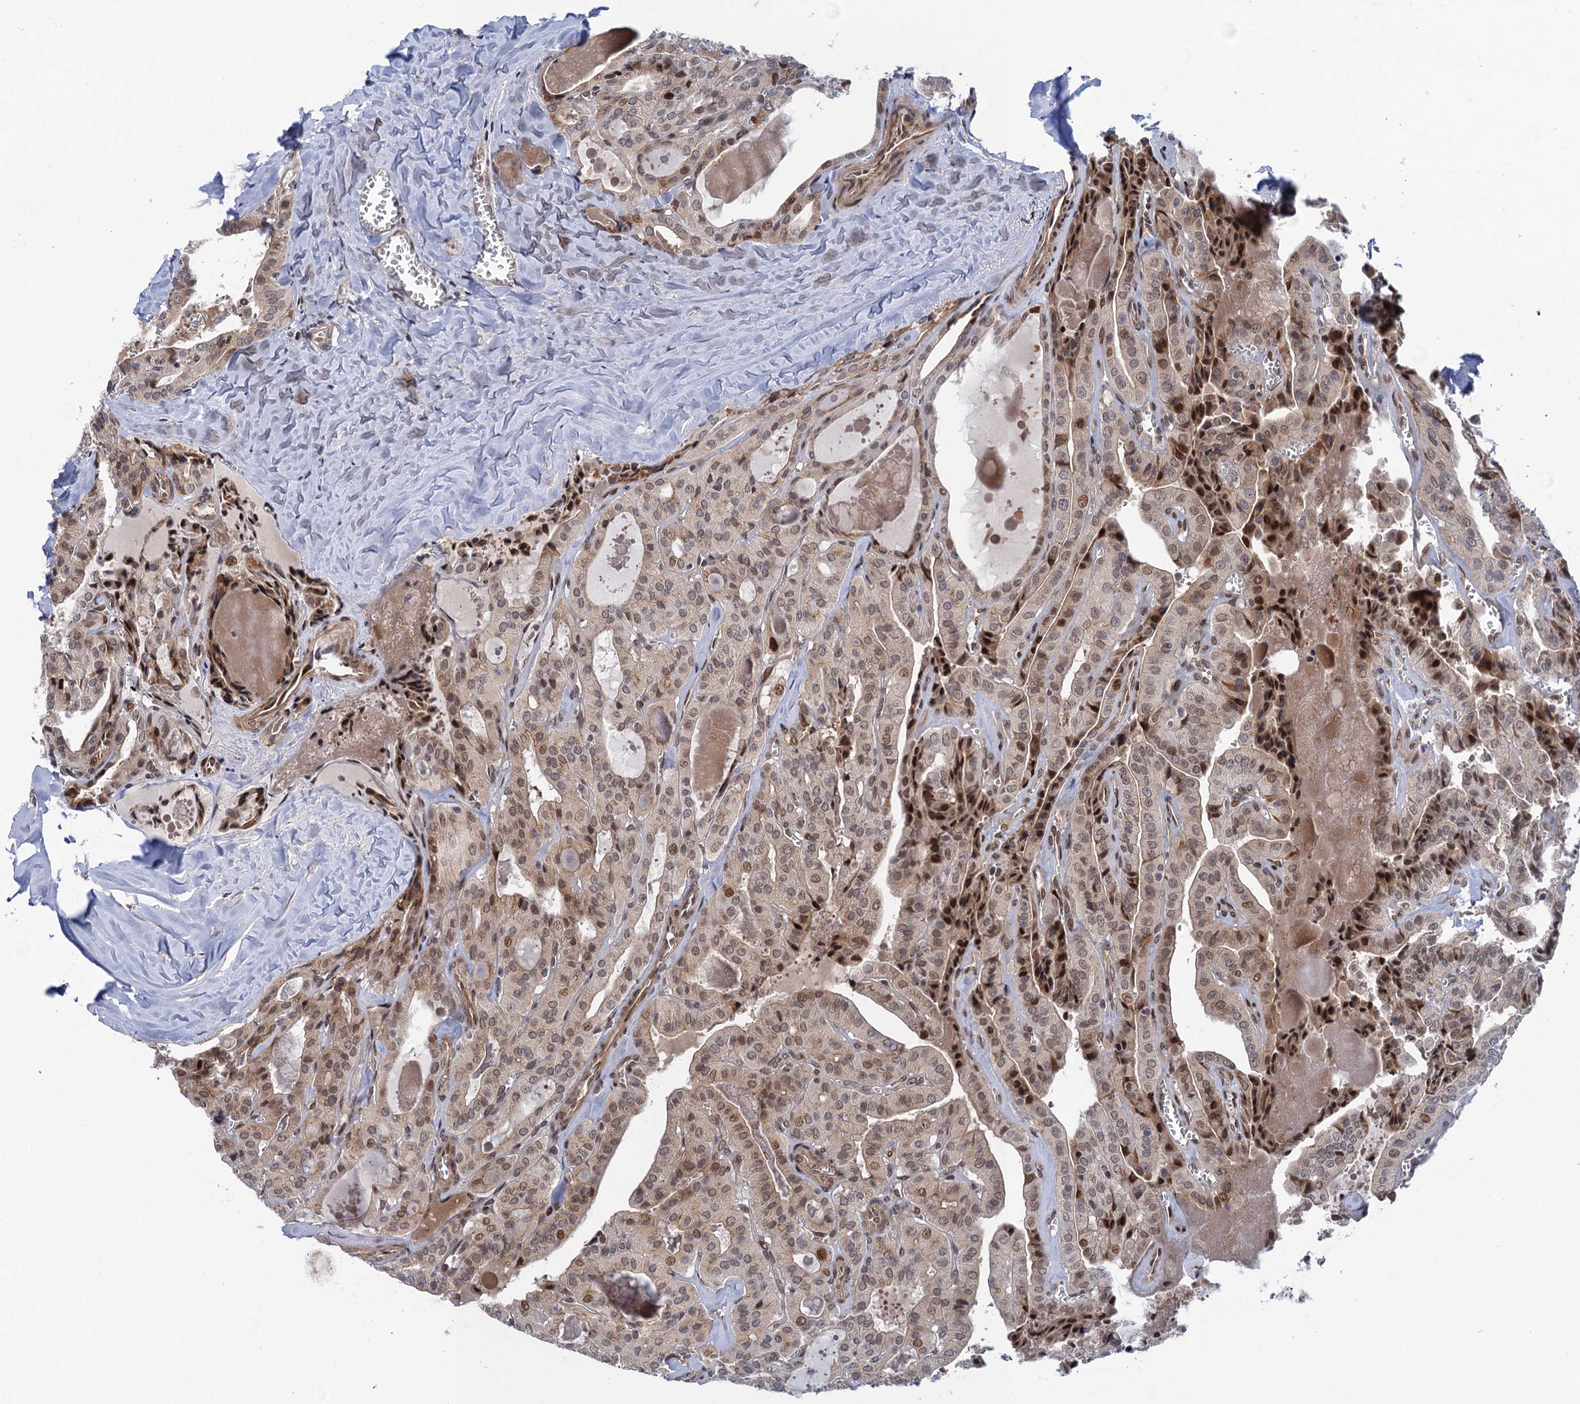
{"staining": {"intensity": "moderate", "quantity": ">75%", "location": "cytoplasmic/membranous,nuclear"}, "tissue": "thyroid cancer", "cell_type": "Tumor cells", "image_type": "cancer", "snomed": [{"axis": "morphology", "description": "Papillary adenocarcinoma, NOS"}, {"axis": "topography", "description": "Thyroid gland"}], "caption": "Immunohistochemical staining of human thyroid papillary adenocarcinoma exhibits medium levels of moderate cytoplasmic/membranous and nuclear expression in approximately >75% of tumor cells.", "gene": "NEK8", "patient": {"sex": "male", "age": 52}}